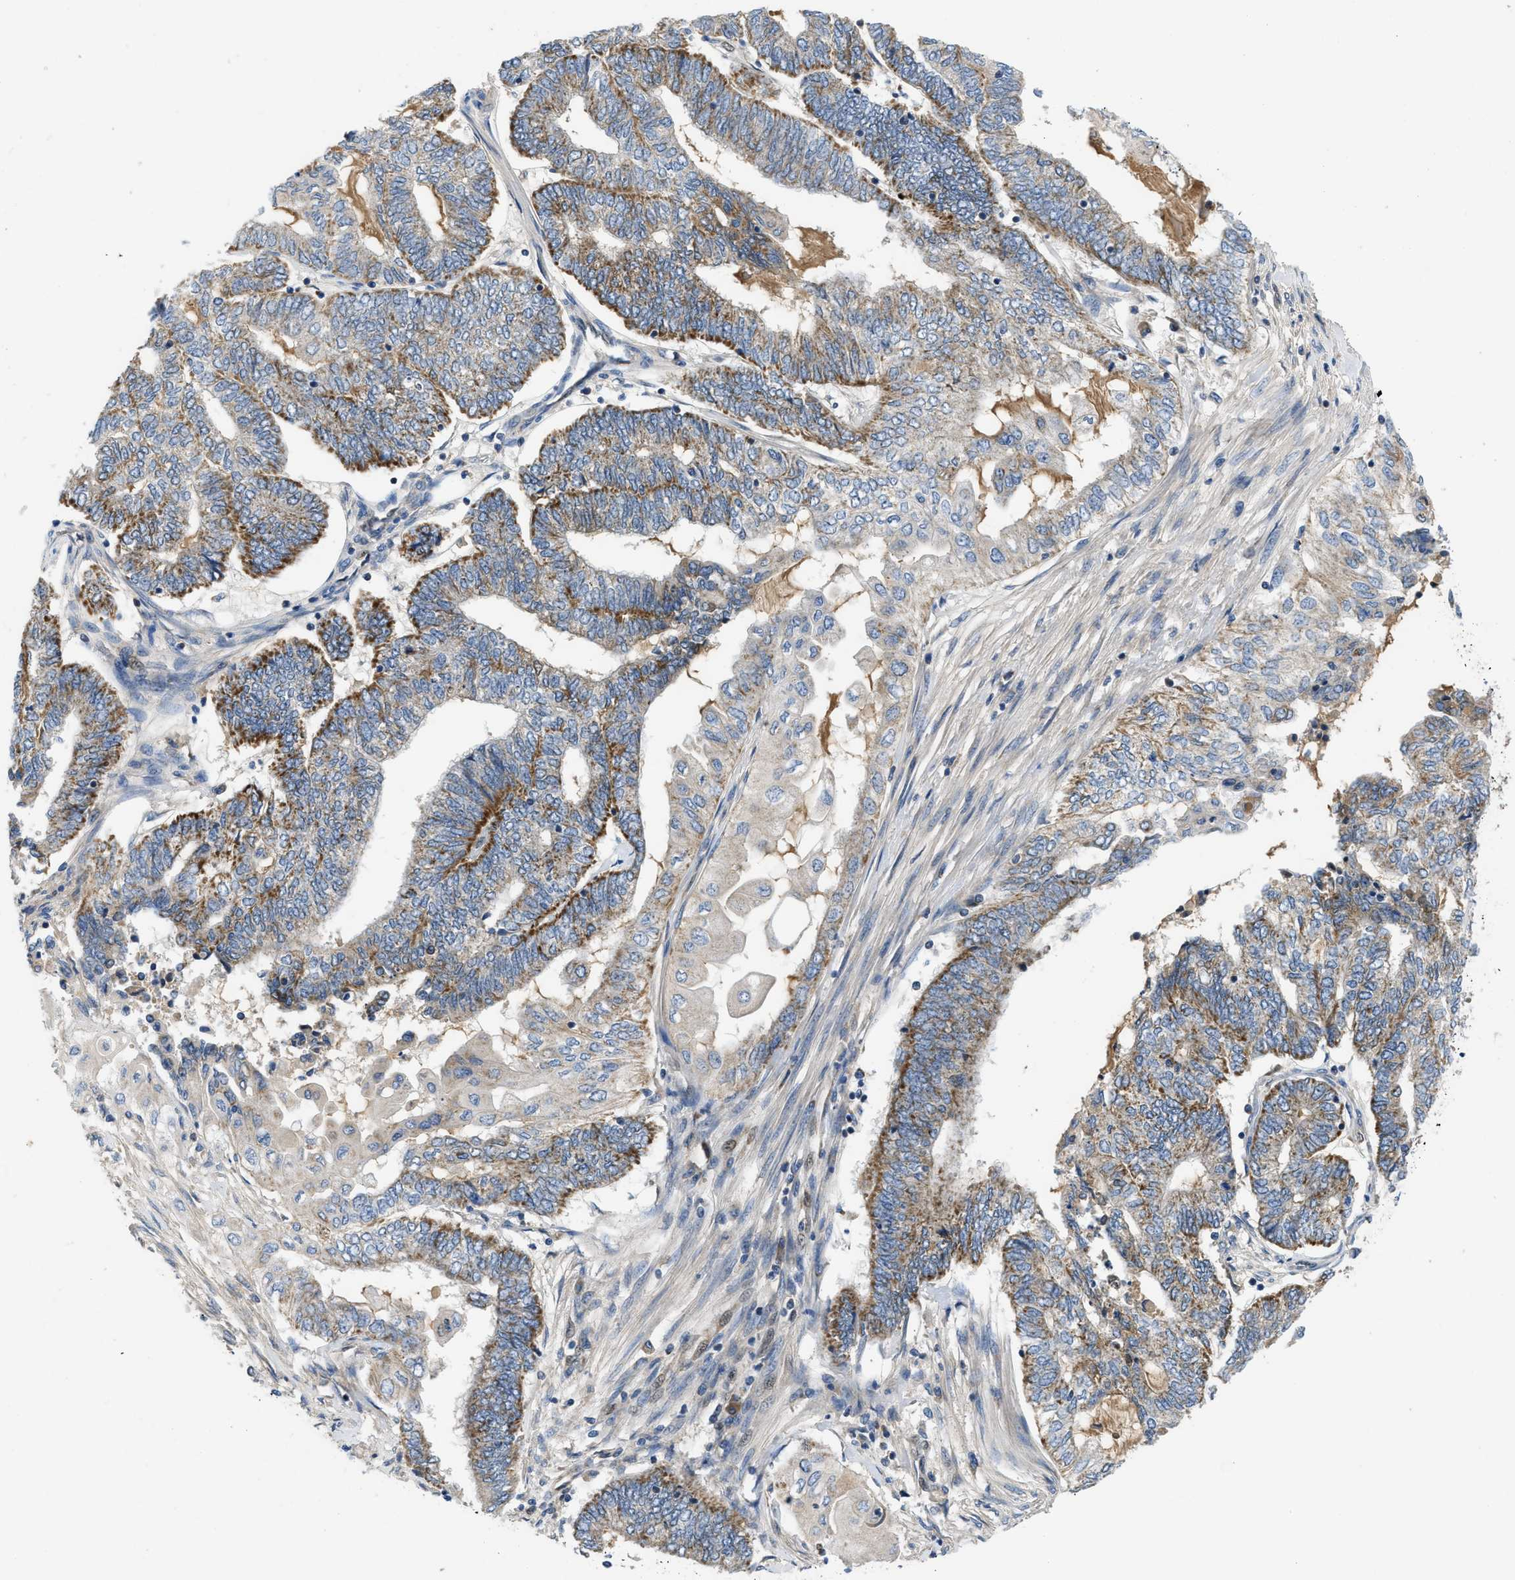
{"staining": {"intensity": "moderate", "quantity": ">75%", "location": "cytoplasmic/membranous"}, "tissue": "endometrial cancer", "cell_type": "Tumor cells", "image_type": "cancer", "snomed": [{"axis": "morphology", "description": "Adenocarcinoma, NOS"}, {"axis": "topography", "description": "Uterus"}, {"axis": "topography", "description": "Endometrium"}], "caption": "This is a histology image of immunohistochemistry (IHC) staining of endometrial cancer, which shows moderate positivity in the cytoplasmic/membranous of tumor cells.", "gene": "PNKD", "patient": {"sex": "female", "age": 70}}